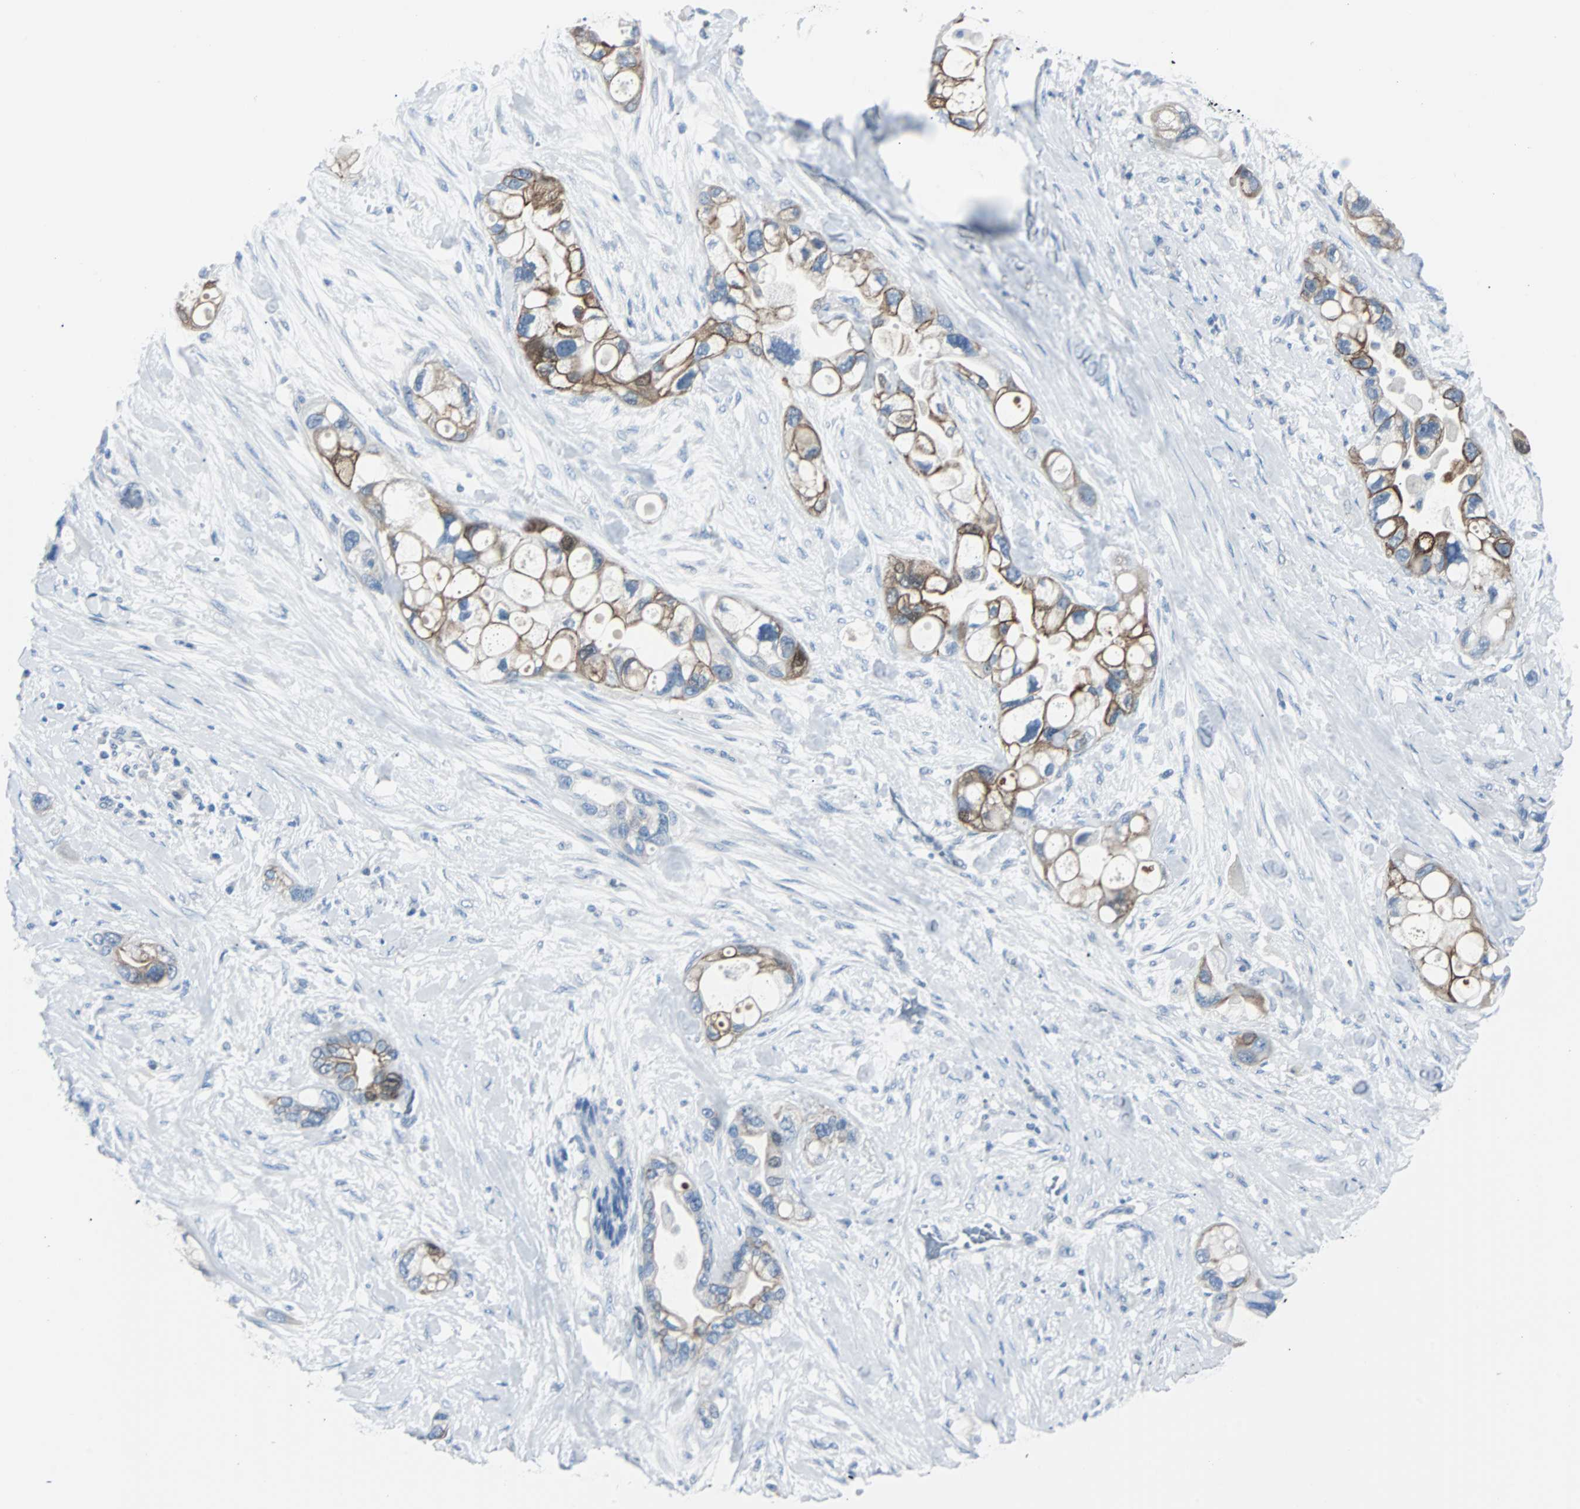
{"staining": {"intensity": "moderate", "quantity": "25%-75%", "location": "cytoplasmic/membranous"}, "tissue": "pancreatic cancer", "cell_type": "Tumor cells", "image_type": "cancer", "snomed": [{"axis": "morphology", "description": "Adenocarcinoma, NOS"}, {"axis": "topography", "description": "Pancreas"}], "caption": "Protein expression analysis of human pancreatic cancer reveals moderate cytoplasmic/membranous staining in approximately 25%-75% of tumor cells. (DAB (3,3'-diaminobenzidine) IHC, brown staining for protein, blue staining for nuclei).", "gene": "RASA1", "patient": {"sex": "female", "age": 77}}